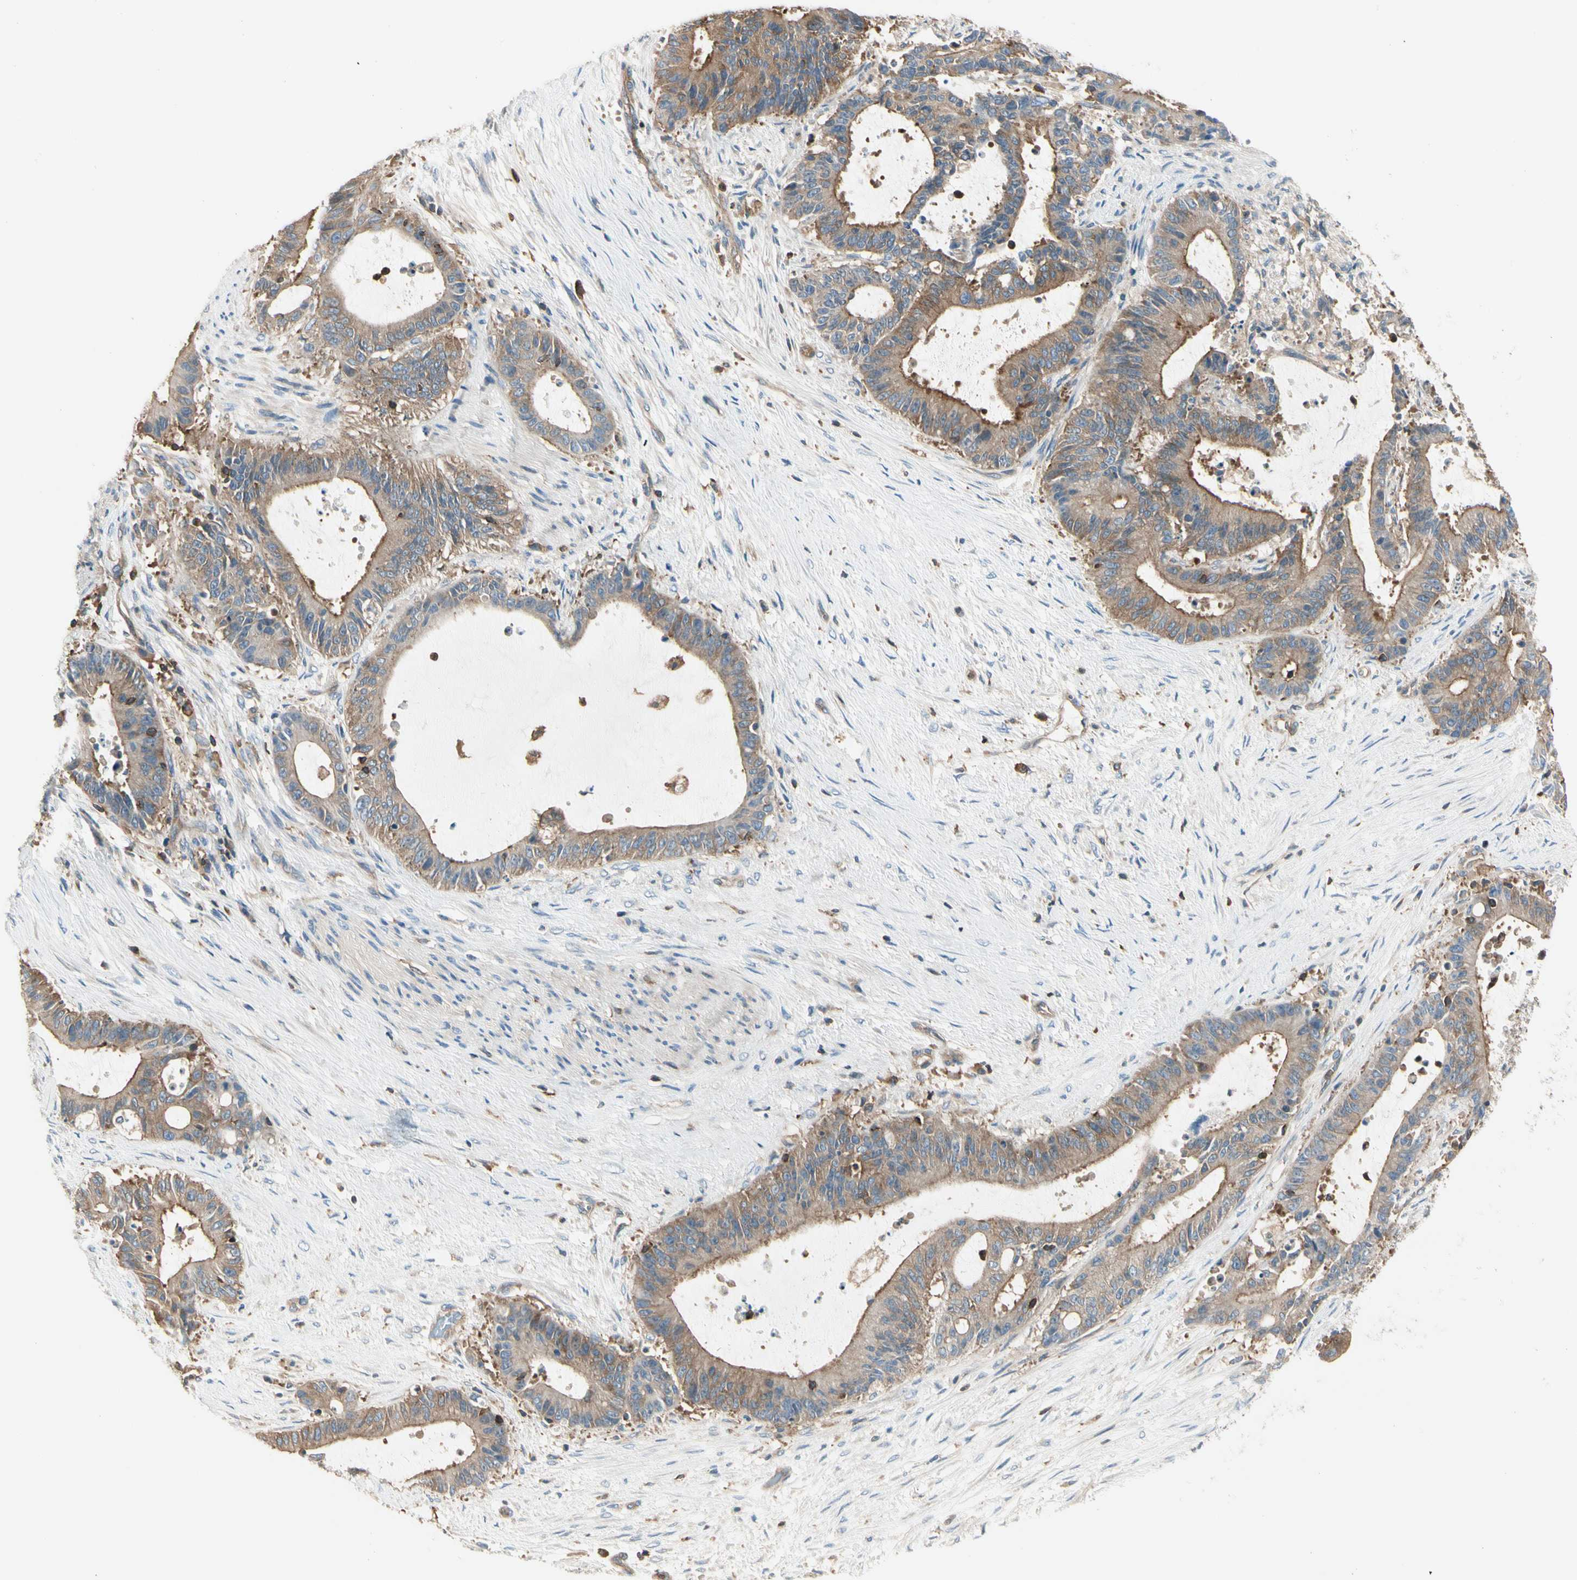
{"staining": {"intensity": "moderate", "quantity": ">75%", "location": "cytoplasmic/membranous"}, "tissue": "liver cancer", "cell_type": "Tumor cells", "image_type": "cancer", "snomed": [{"axis": "morphology", "description": "Cholangiocarcinoma"}, {"axis": "topography", "description": "Liver"}], "caption": "Protein expression analysis of cholangiocarcinoma (liver) demonstrates moderate cytoplasmic/membranous staining in approximately >75% of tumor cells.", "gene": "CAPZA2", "patient": {"sex": "female", "age": 73}}